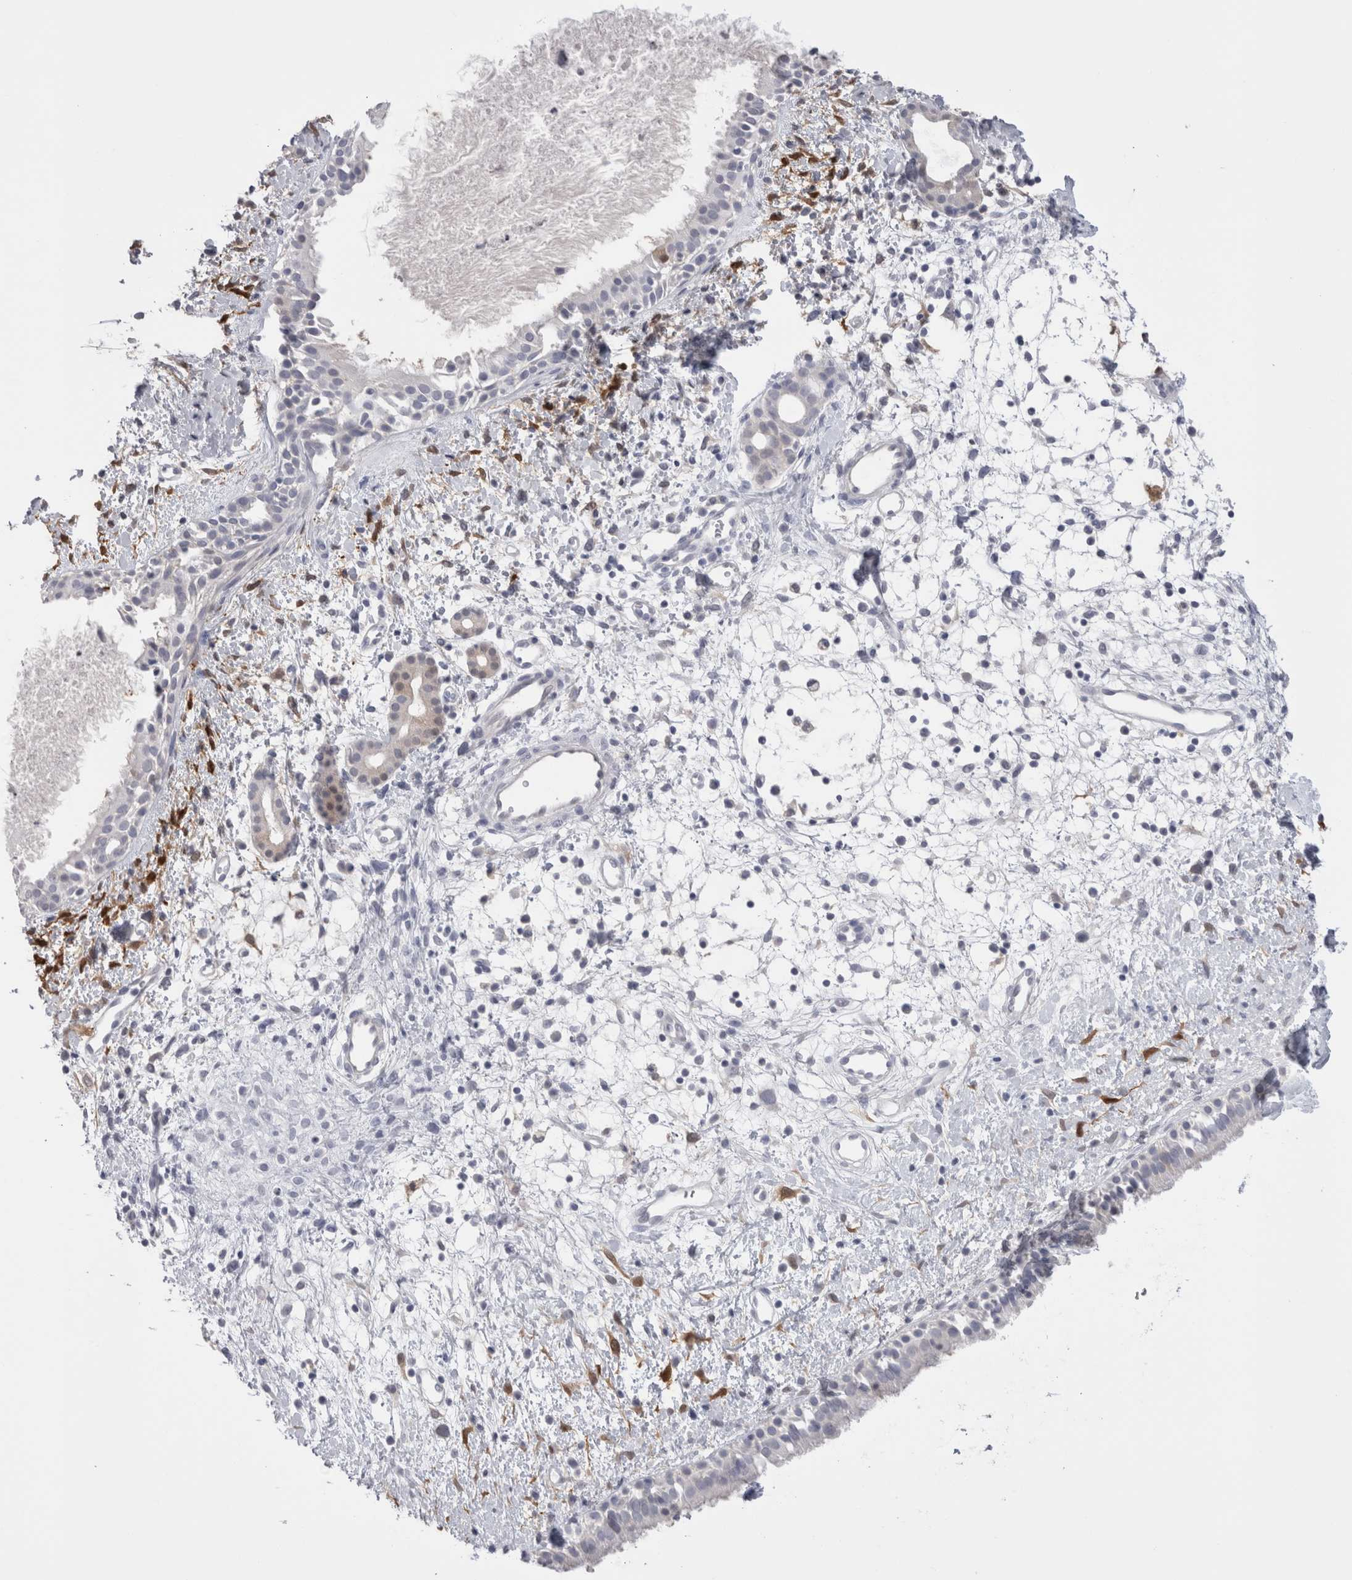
{"staining": {"intensity": "negative", "quantity": "none", "location": "none"}, "tissue": "nasopharynx", "cell_type": "Respiratory epithelial cells", "image_type": "normal", "snomed": [{"axis": "morphology", "description": "Normal tissue, NOS"}, {"axis": "topography", "description": "Nasopharynx"}], "caption": "The histopathology image demonstrates no staining of respiratory epithelial cells in unremarkable nasopharynx.", "gene": "SUCNR1", "patient": {"sex": "male", "age": 22}}